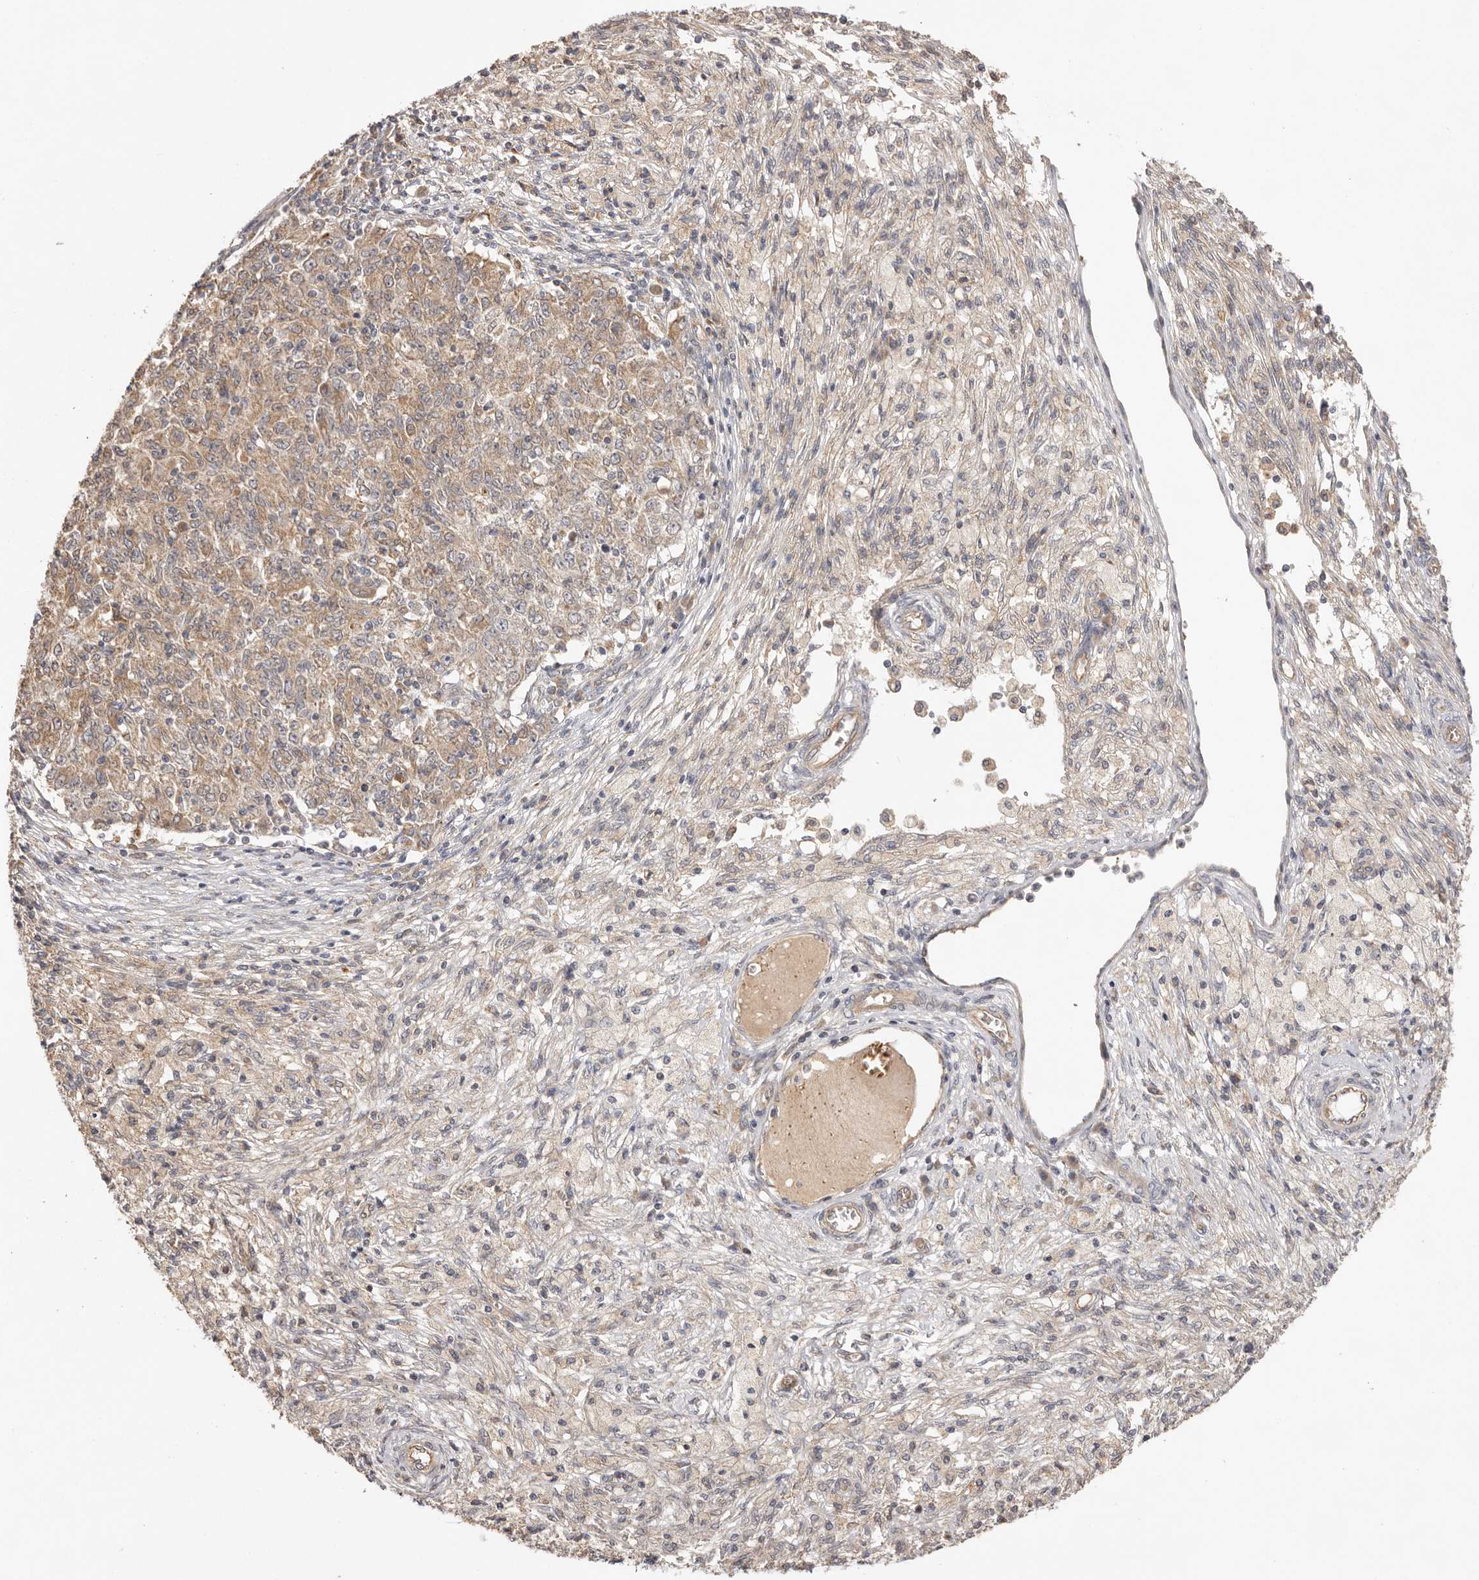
{"staining": {"intensity": "moderate", "quantity": ">75%", "location": "cytoplasmic/membranous"}, "tissue": "ovarian cancer", "cell_type": "Tumor cells", "image_type": "cancer", "snomed": [{"axis": "morphology", "description": "Carcinoma, endometroid"}, {"axis": "topography", "description": "Ovary"}], "caption": "IHC image of neoplastic tissue: ovarian endometroid carcinoma stained using immunohistochemistry displays medium levels of moderate protein expression localized specifically in the cytoplasmic/membranous of tumor cells, appearing as a cytoplasmic/membranous brown color.", "gene": "UBR2", "patient": {"sex": "female", "age": 42}}